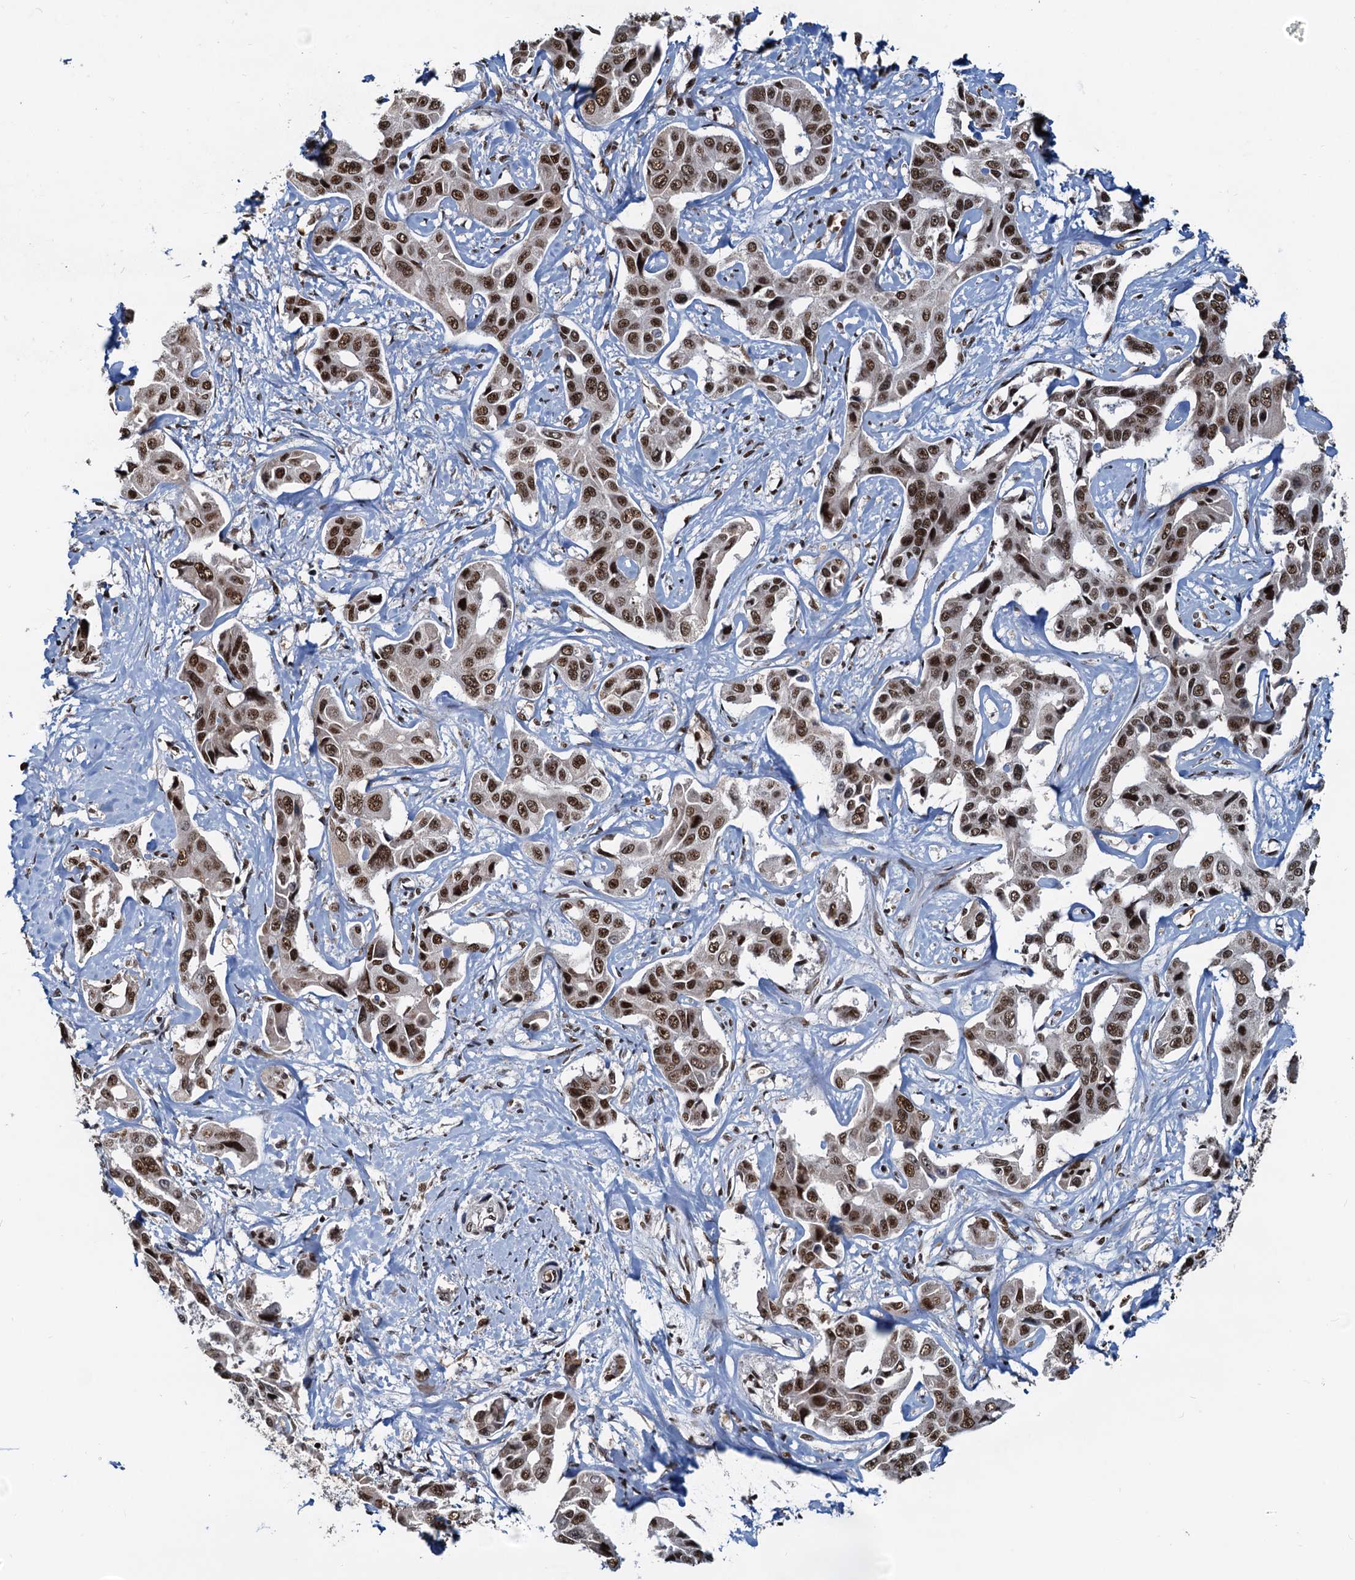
{"staining": {"intensity": "strong", "quantity": ">75%", "location": "nuclear"}, "tissue": "liver cancer", "cell_type": "Tumor cells", "image_type": "cancer", "snomed": [{"axis": "morphology", "description": "Cholangiocarcinoma"}, {"axis": "topography", "description": "Liver"}], "caption": "Protein staining of liver cancer (cholangiocarcinoma) tissue reveals strong nuclear positivity in approximately >75% of tumor cells. The protein is stained brown, and the nuclei are stained in blue (DAB (3,3'-diaminobenzidine) IHC with brightfield microscopy, high magnification).", "gene": "RSRC2", "patient": {"sex": "male", "age": 59}}